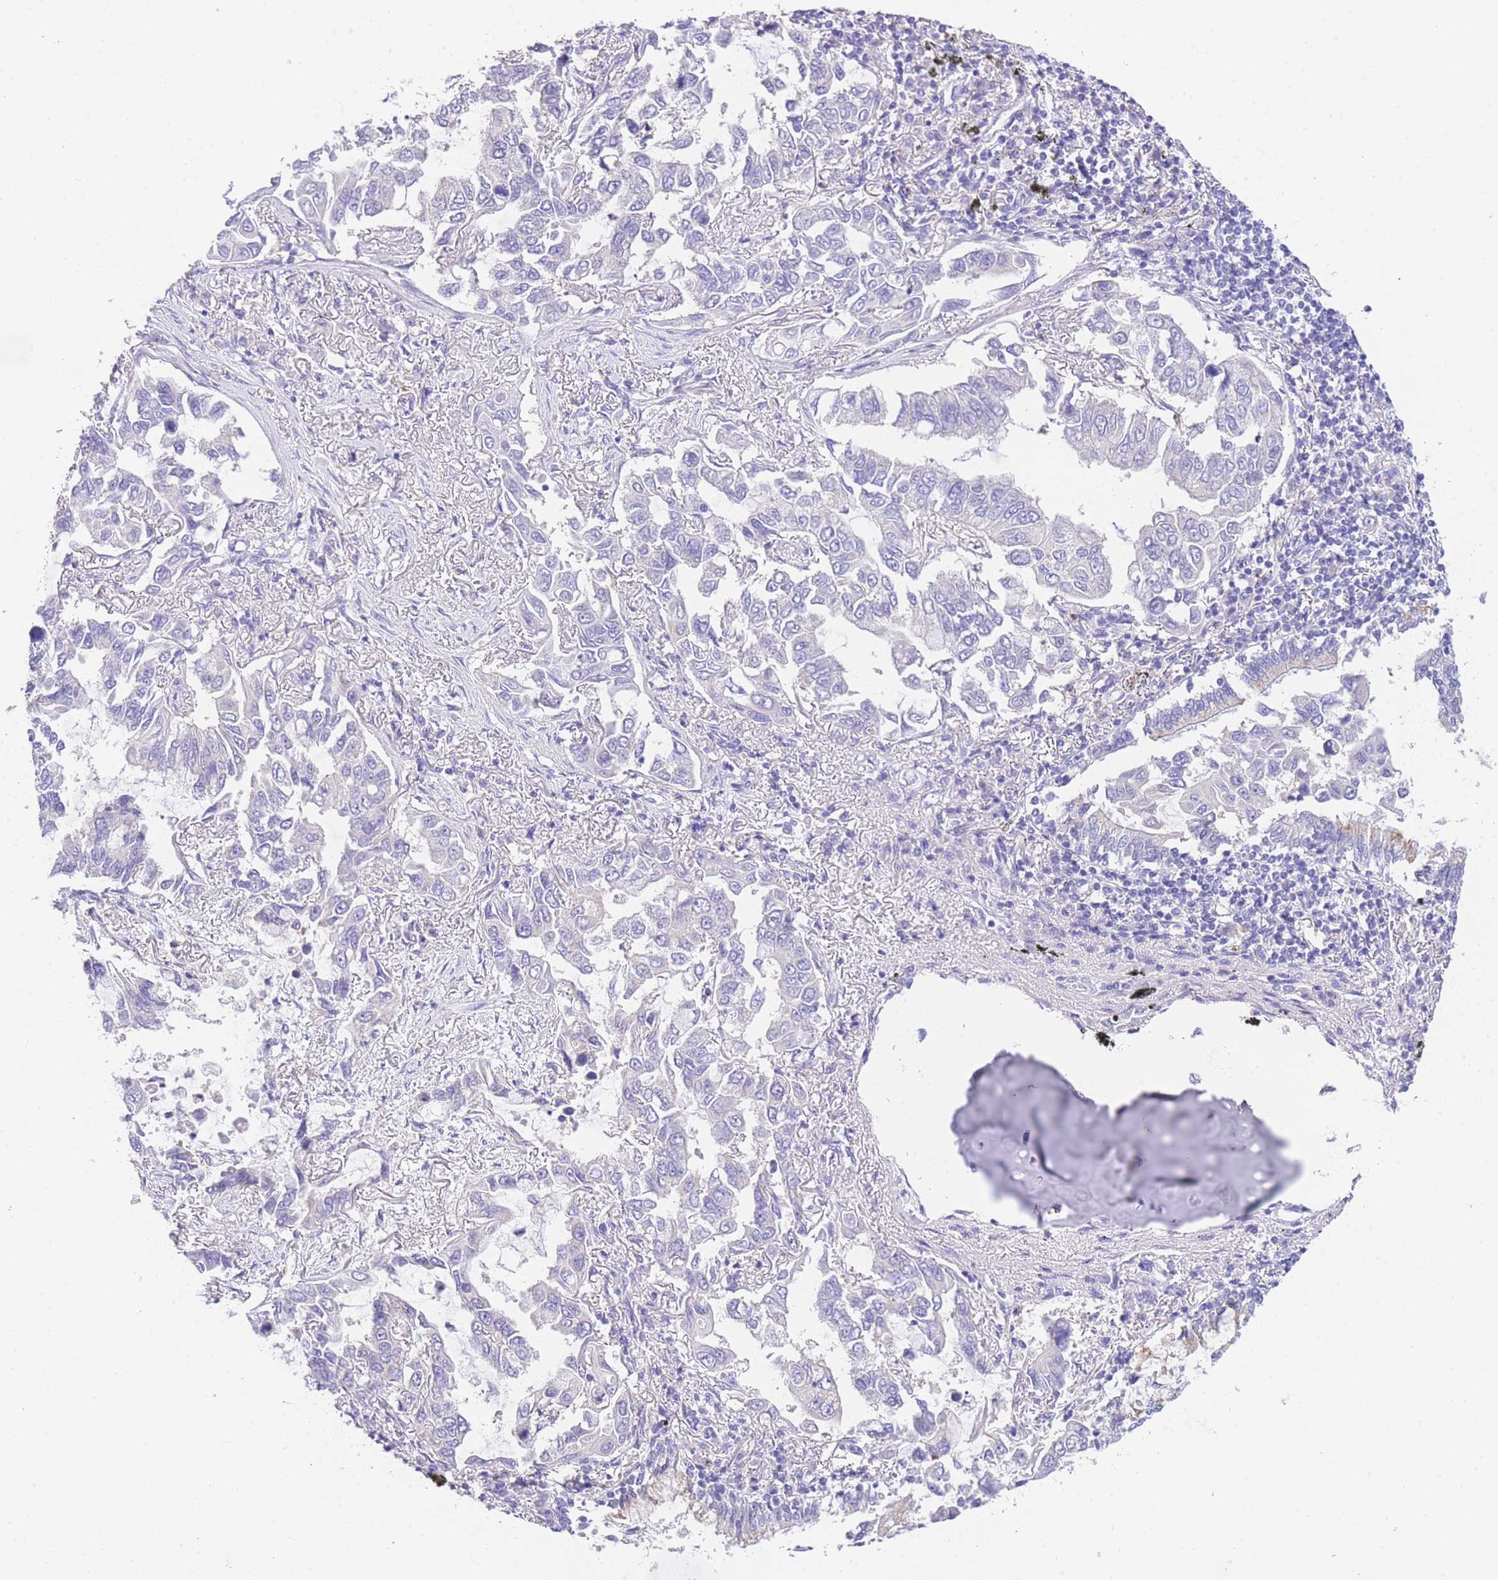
{"staining": {"intensity": "negative", "quantity": "none", "location": "none"}, "tissue": "lung cancer", "cell_type": "Tumor cells", "image_type": "cancer", "snomed": [{"axis": "morphology", "description": "Adenocarcinoma, NOS"}, {"axis": "topography", "description": "Lung"}], "caption": "Immunohistochemical staining of lung cancer (adenocarcinoma) shows no significant expression in tumor cells.", "gene": "EPN2", "patient": {"sex": "male", "age": 64}}